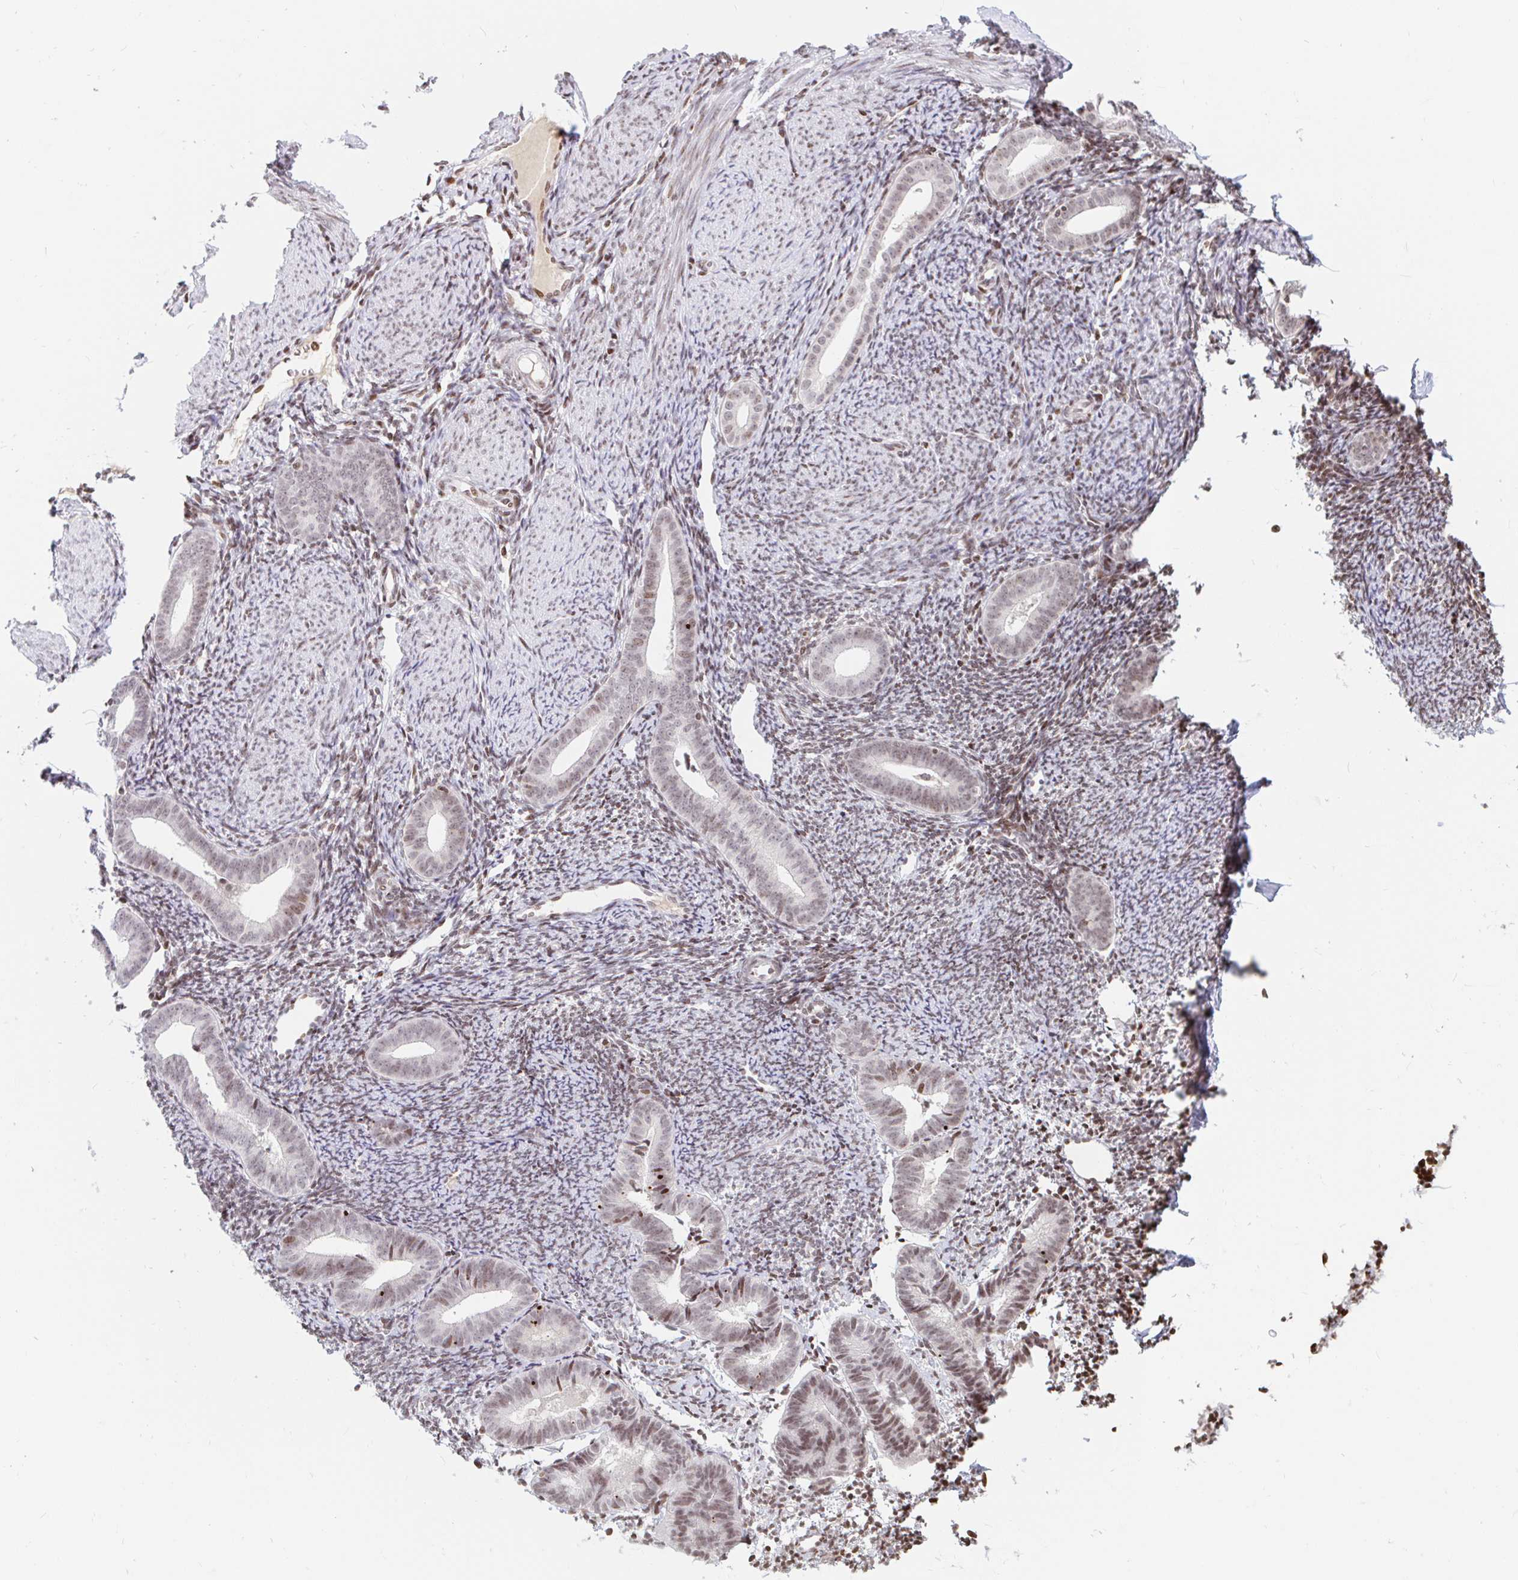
{"staining": {"intensity": "moderate", "quantity": "<25%", "location": "nuclear"}, "tissue": "endometrium", "cell_type": "Cells in endometrial stroma", "image_type": "normal", "snomed": [{"axis": "morphology", "description": "Normal tissue, NOS"}, {"axis": "topography", "description": "Endometrium"}], "caption": "The image displays immunohistochemical staining of unremarkable endometrium. There is moderate nuclear positivity is appreciated in approximately <25% of cells in endometrial stroma. (brown staining indicates protein expression, while blue staining denotes nuclei).", "gene": "HOXC10", "patient": {"sex": "female", "age": 39}}